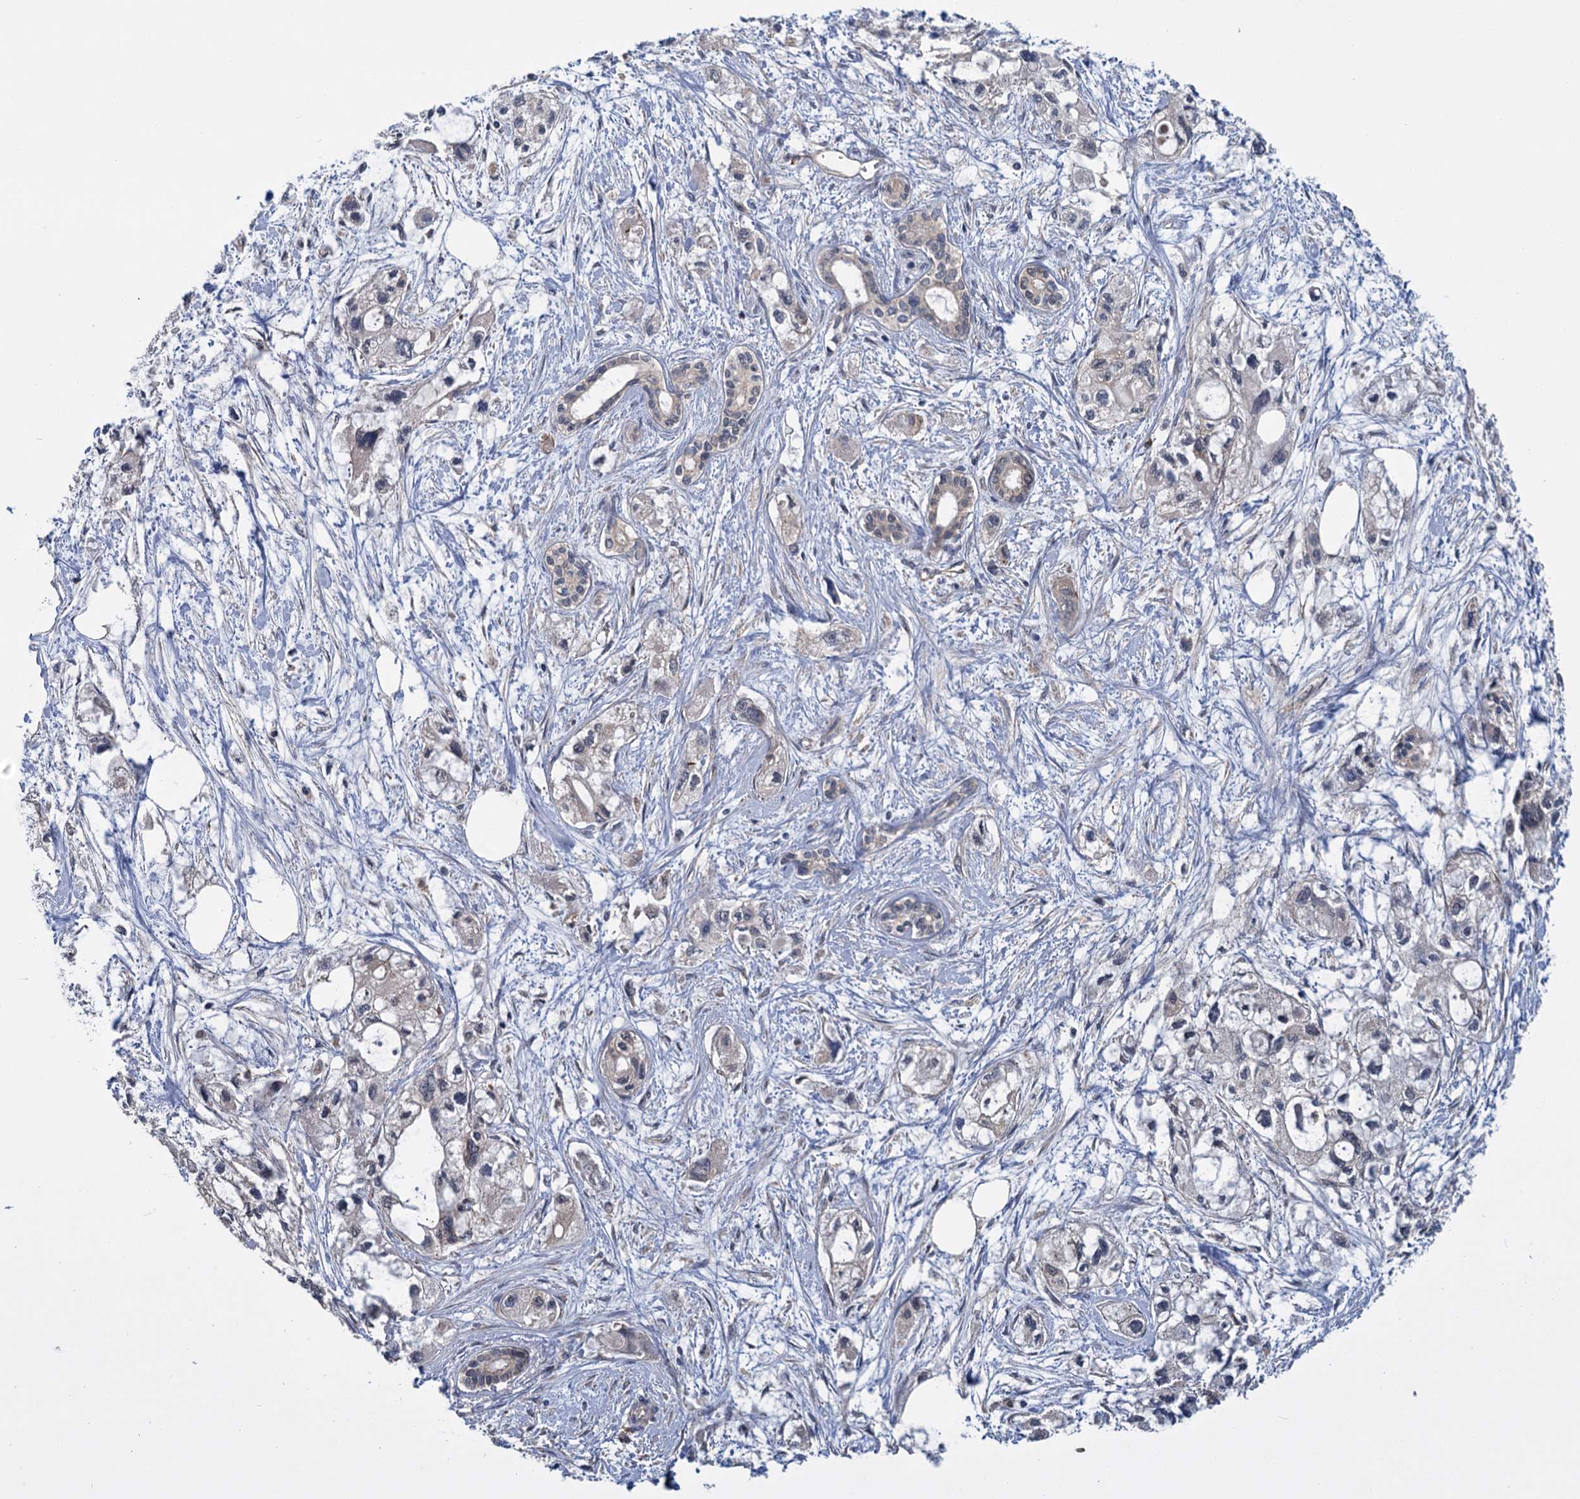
{"staining": {"intensity": "negative", "quantity": "none", "location": "none"}, "tissue": "pancreatic cancer", "cell_type": "Tumor cells", "image_type": "cancer", "snomed": [{"axis": "morphology", "description": "Adenocarcinoma, NOS"}, {"axis": "topography", "description": "Pancreas"}], "caption": "Immunohistochemistry of human pancreatic cancer exhibits no staining in tumor cells.", "gene": "PKN2", "patient": {"sex": "male", "age": 75}}